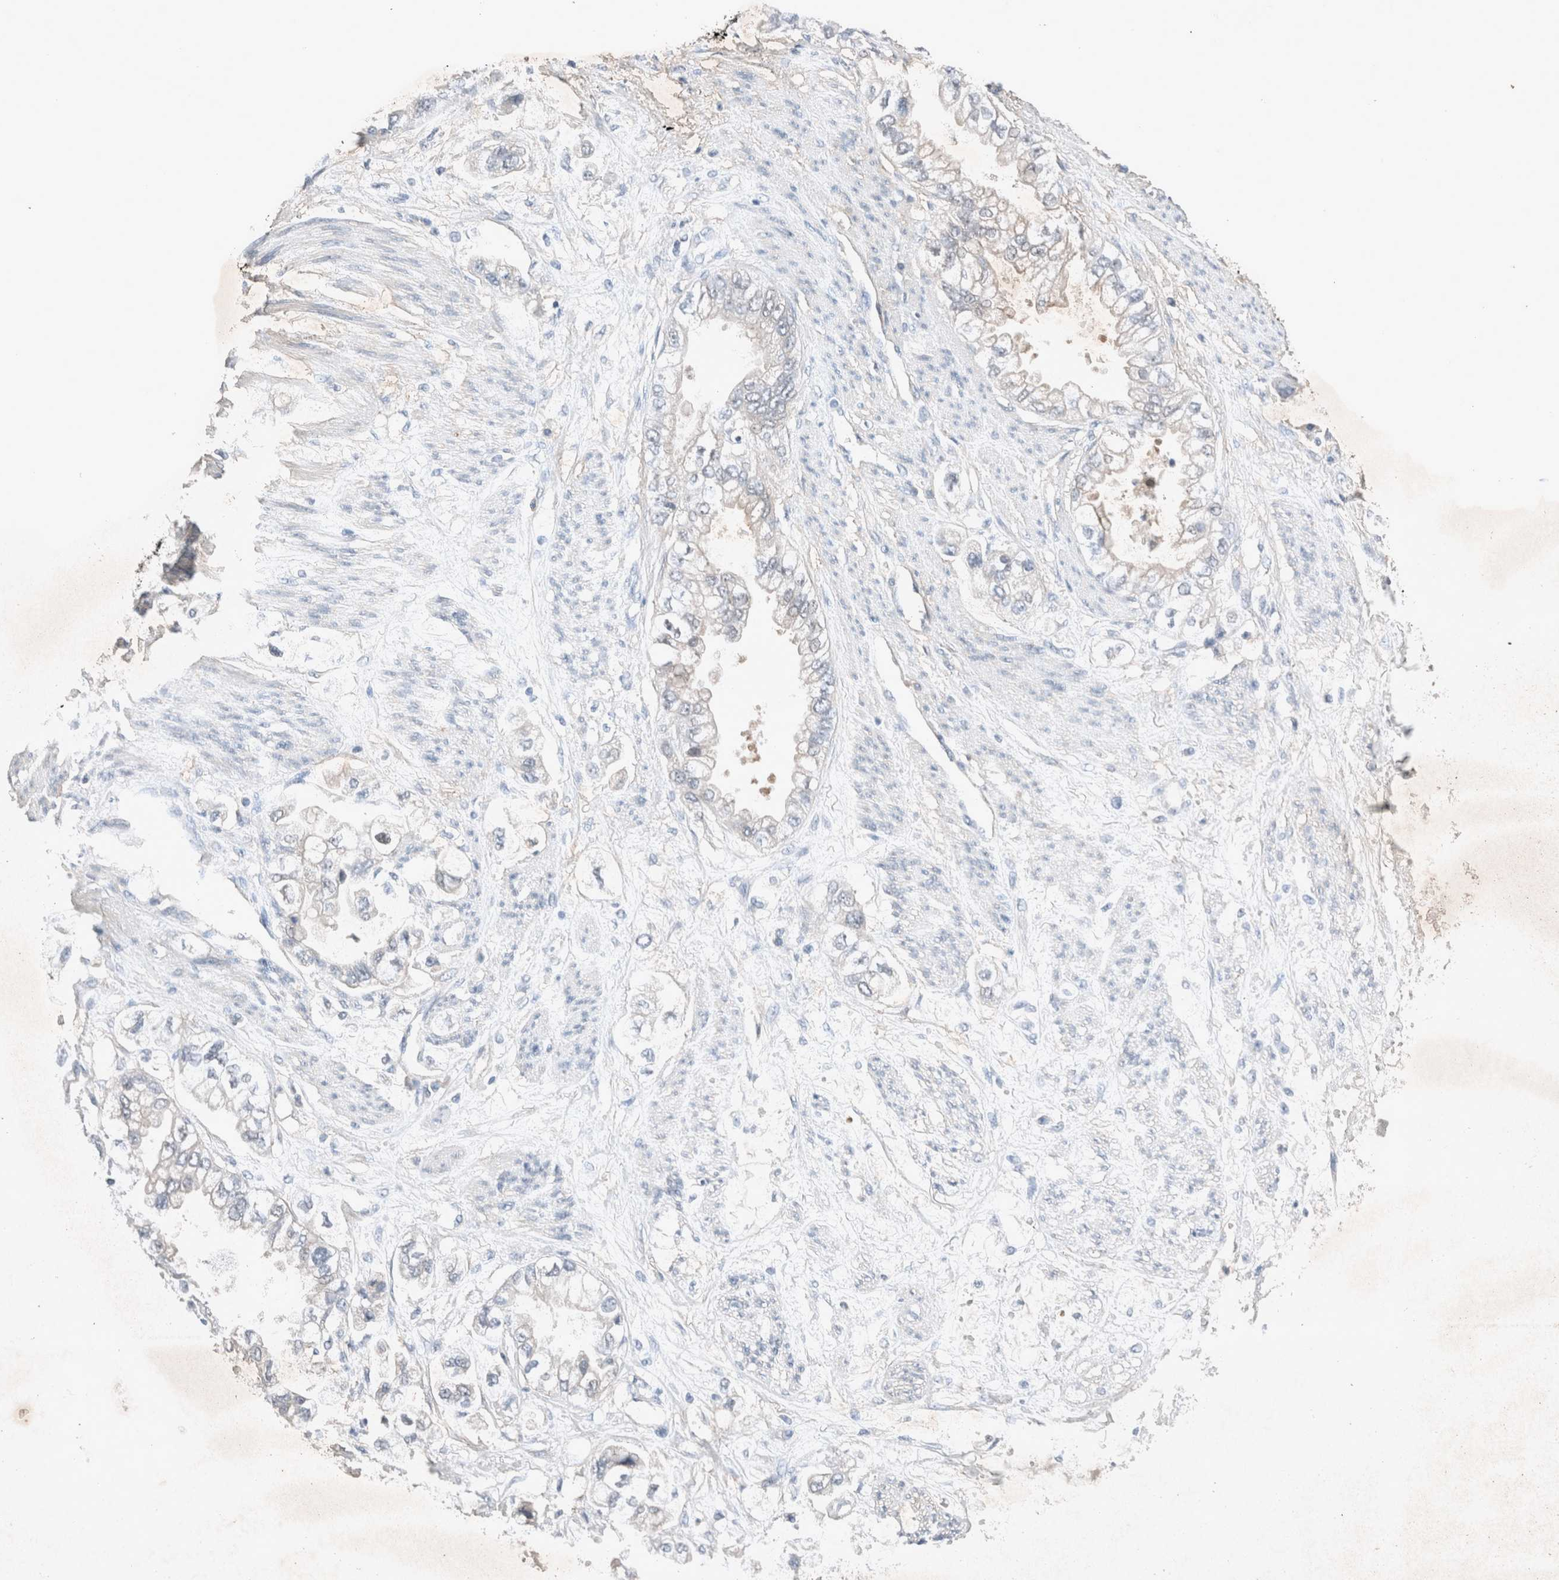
{"staining": {"intensity": "negative", "quantity": "none", "location": "none"}, "tissue": "stomach cancer", "cell_type": "Tumor cells", "image_type": "cancer", "snomed": [{"axis": "morphology", "description": "Adenocarcinoma, NOS"}, {"axis": "topography", "description": "Stomach"}], "caption": "An immunohistochemistry (IHC) photomicrograph of stomach adenocarcinoma is shown. There is no staining in tumor cells of stomach adenocarcinoma.", "gene": "UGCG", "patient": {"sex": "male", "age": 62}}